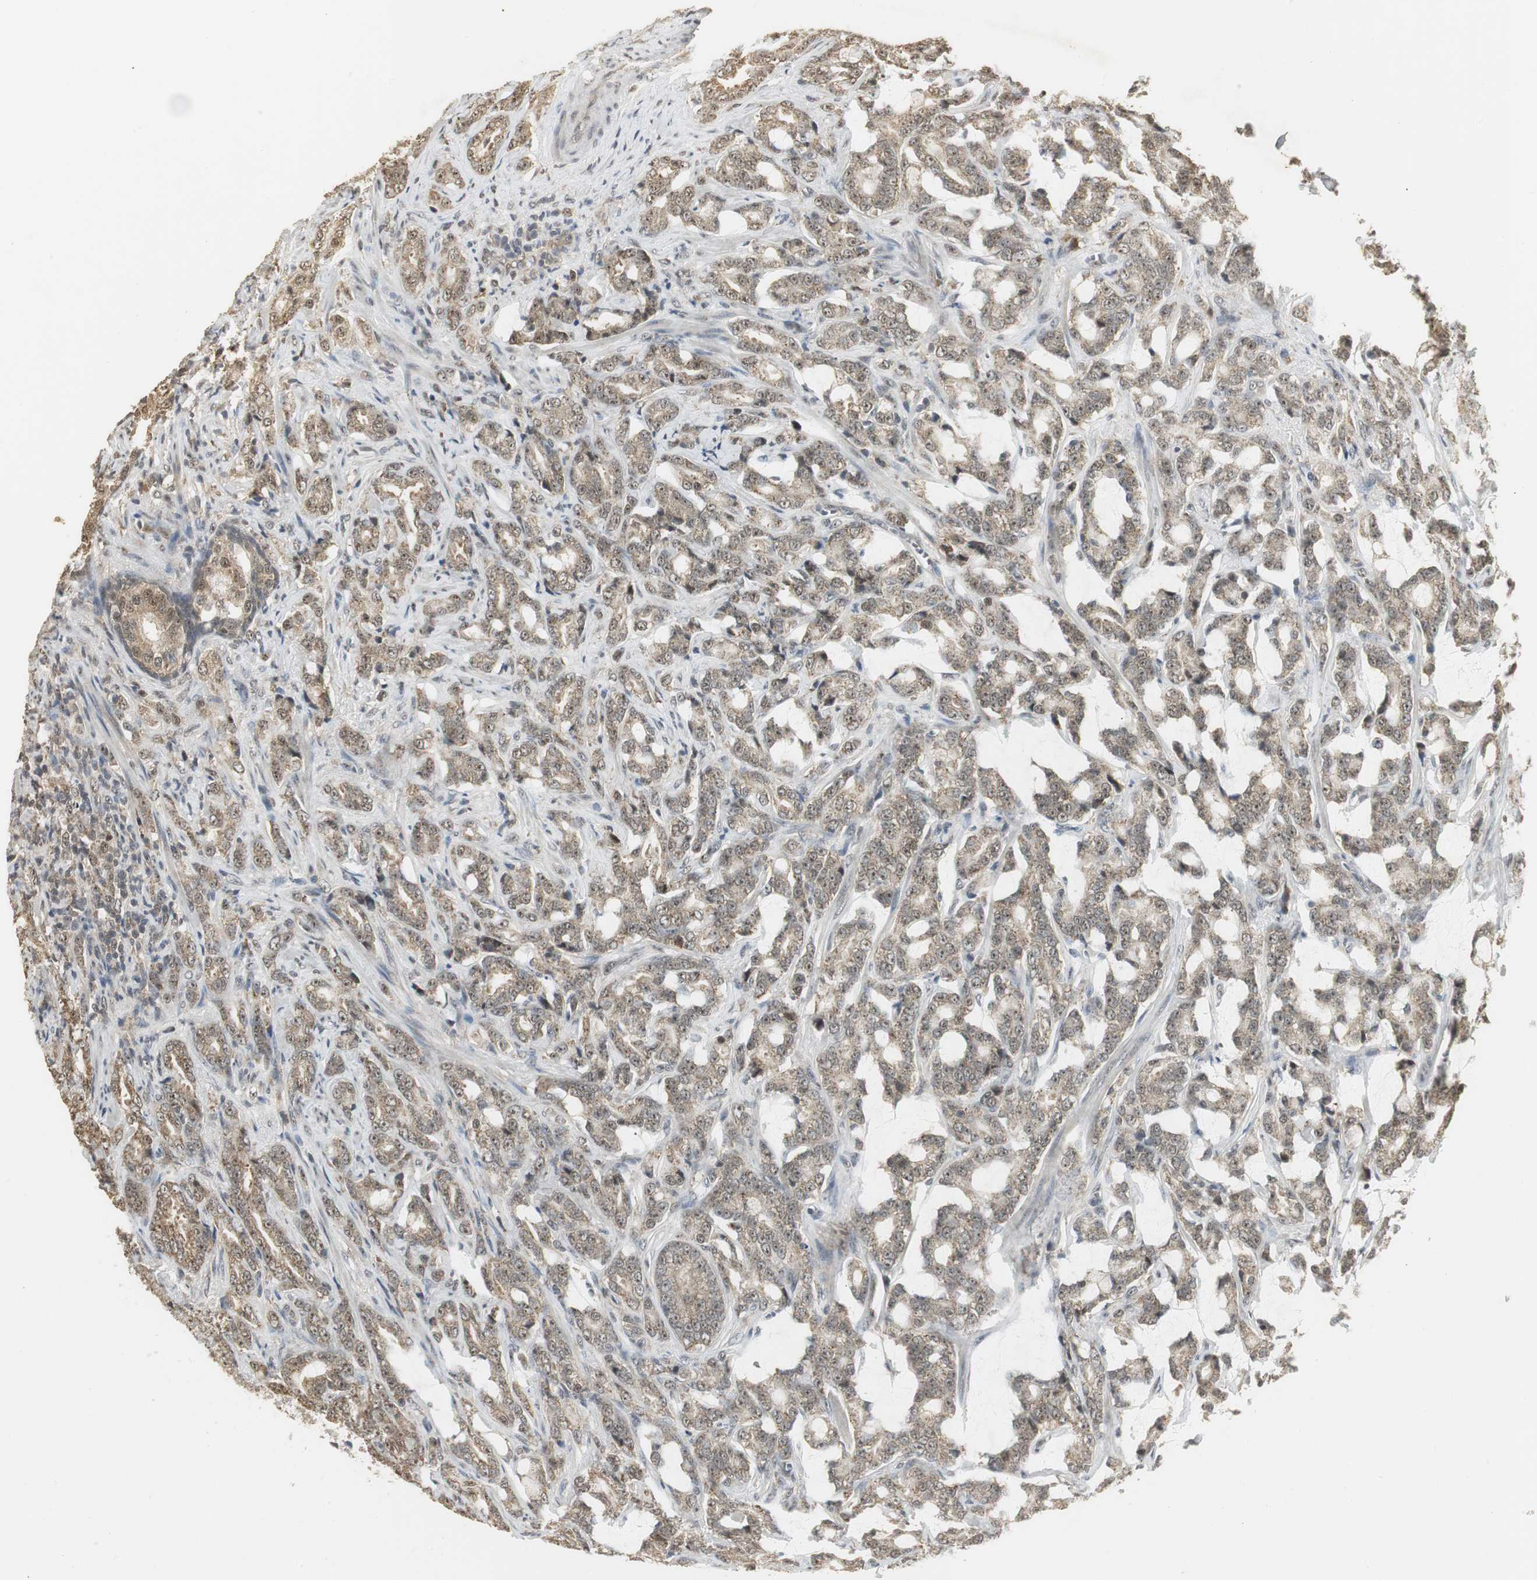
{"staining": {"intensity": "weak", "quantity": ">75%", "location": "cytoplasmic/membranous,nuclear"}, "tissue": "prostate cancer", "cell_type": "Tumor cells", "image_type": "cancer", "snomed": [{"axis": "morphology", "description": "Adenocarcinoma, Low grade"}, {"axis": "topography", "description": "Prostate"}], "caption": "Immunohistochemical staining of human prostate adenocarcinoma (low-grade) exhibits low levels of weak cytoplasmic/membranous and nuclear positivity in about >75% of tumor cells.", "gene": "ELOA", "patient": {"sex": "male", "age": 58}}